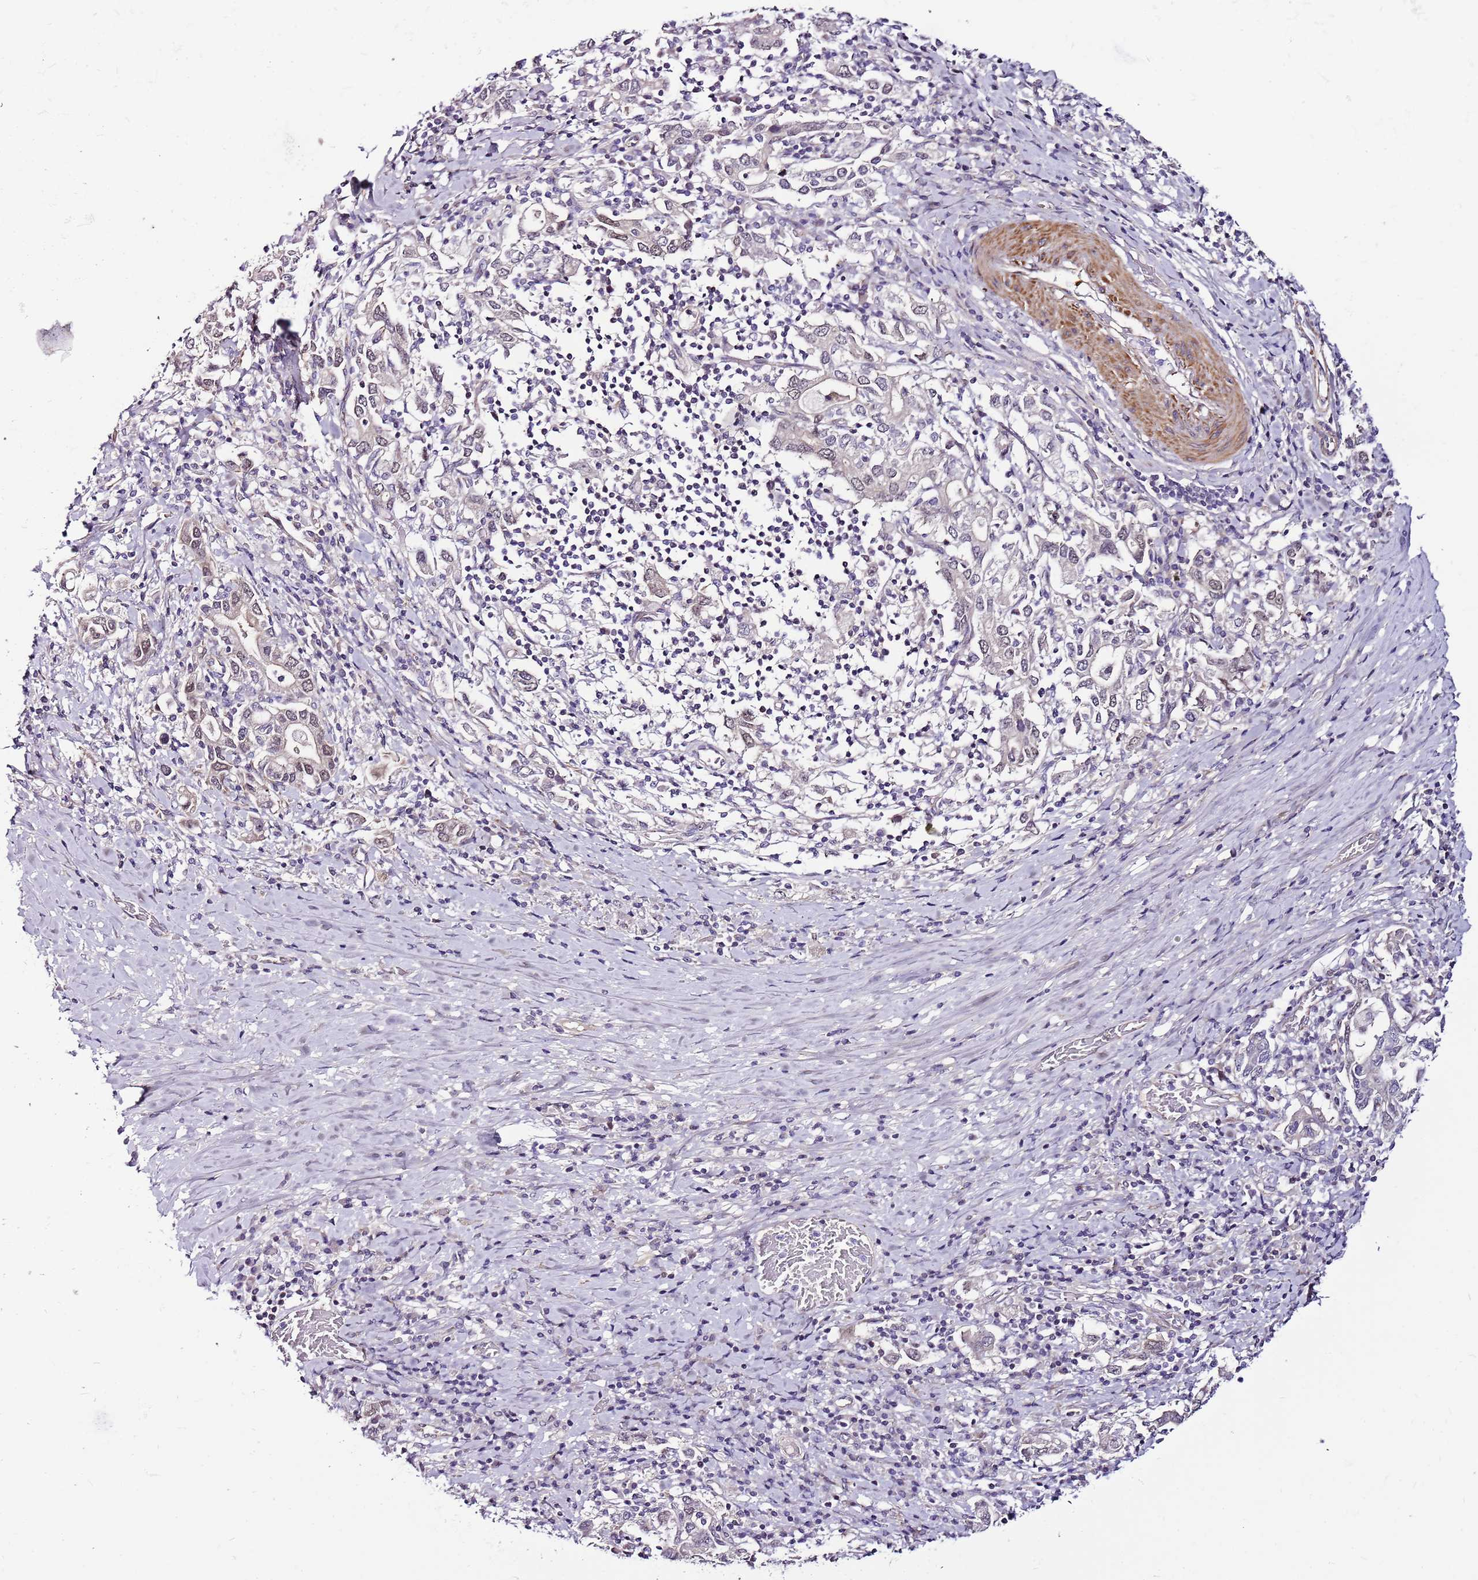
{"staining": {"intensity": "negative", "quantity": "none", "location": "none"}, "tissue": "stomach cancer", "cell_type": "Tumor cells", "image_type": "cancer", "snomed": [{"axis": "morphology", "description": "Adenocarcinoma, NOS"}, {"axis": "topography", "description": "Stomach, upper"}, {"axis": "topography", "description": "Stomach"}], "caption": "Immunohistochemical staining of adenocarcinoma (stomach) demonstrates no significant staining in tumor cells.", "gene": "POLE3", "patient": {"sex": "male", "age": 62}}